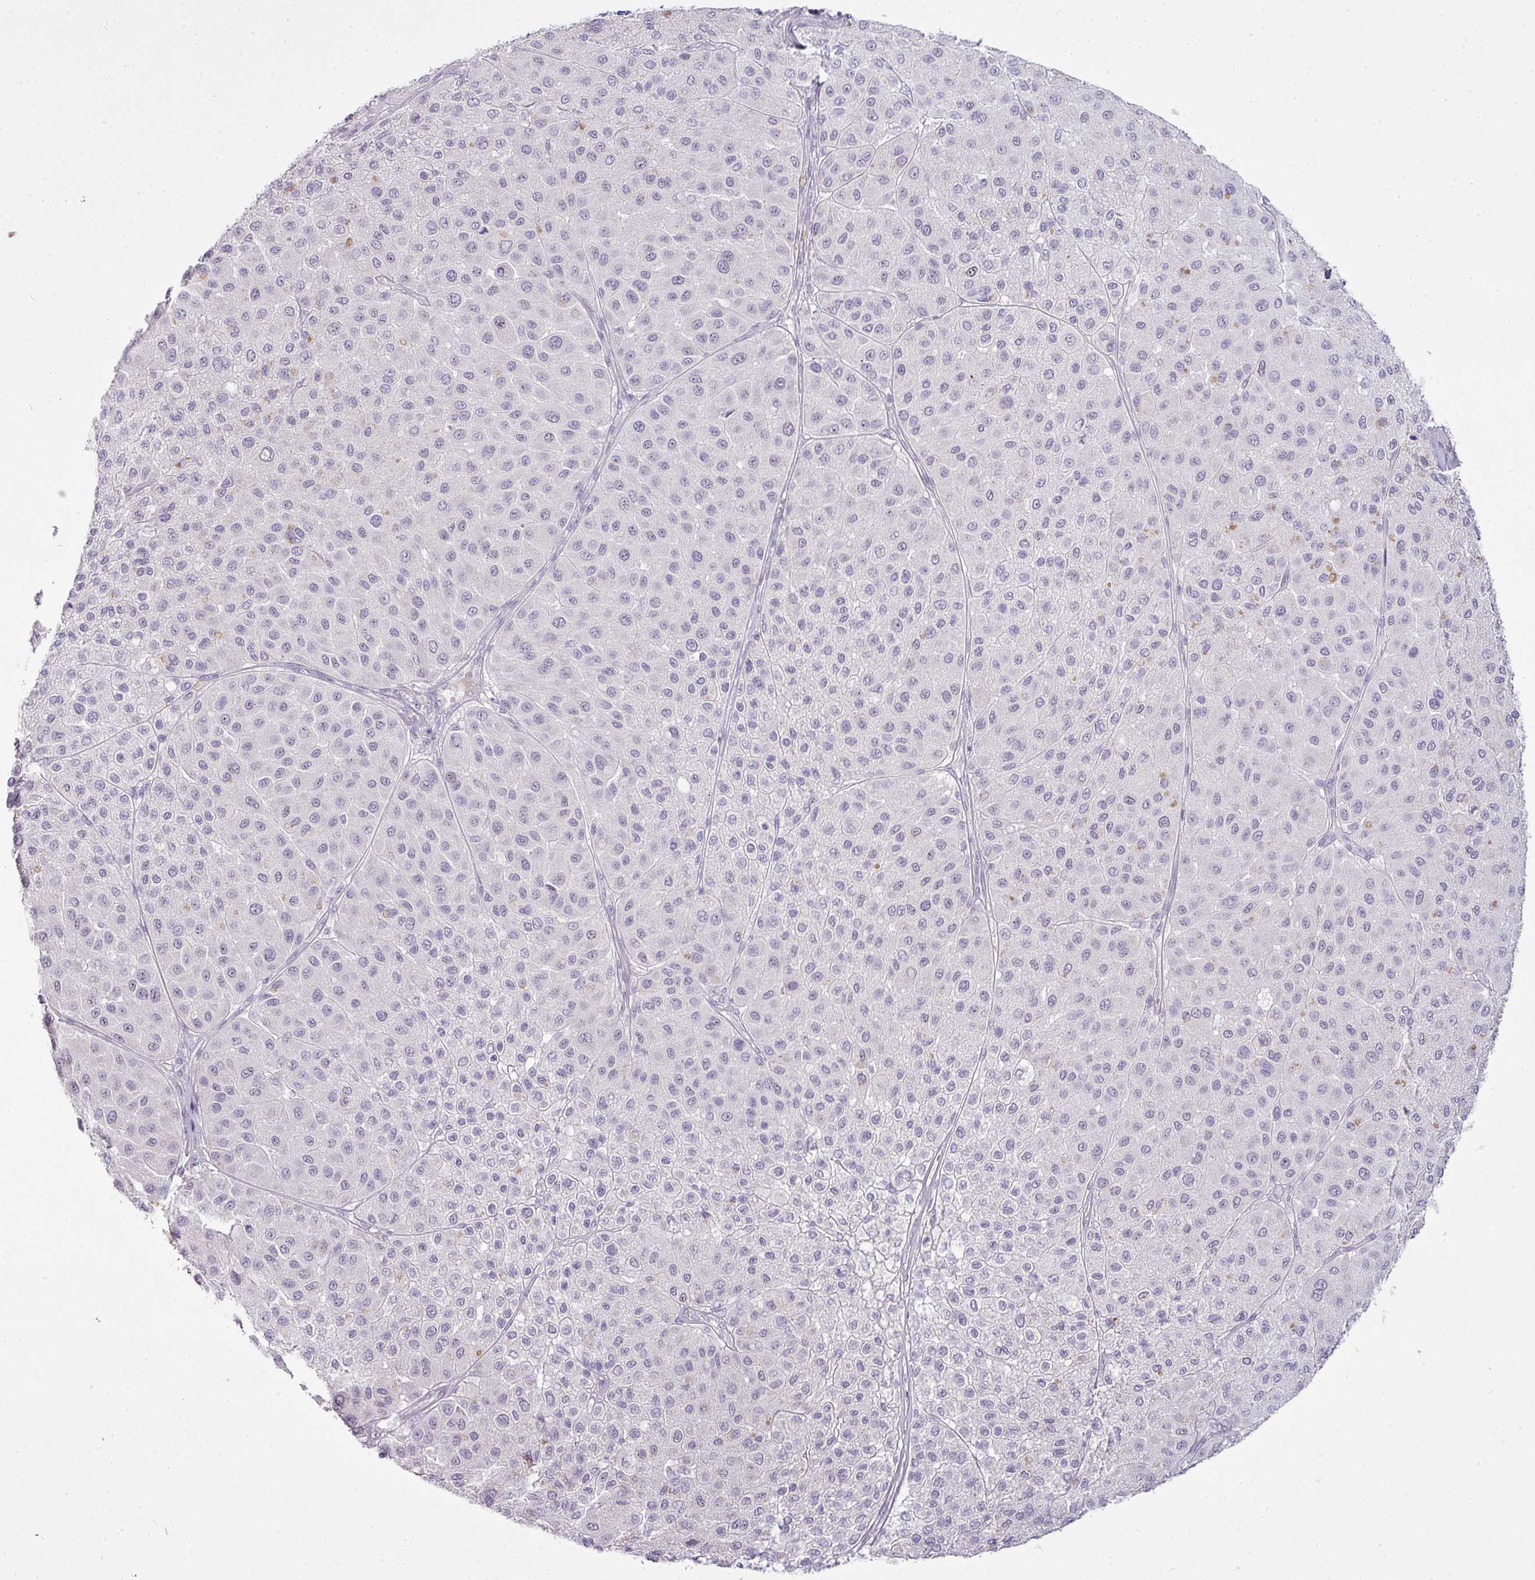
{"staining": {"intensity": "negative", "quantity": "none", "location": "none"}, "tissue": "melanoma", "cell_type": "Tumor cells", "image_type": "cancer", "snomed": [{"axis": "morphology", "description": "Malignant melanoma, Metastatic site"}, {"axis": "topography", "description": "Smooth muscle"}], "caption": "The histopathology image exhibits no significant staining in tumor cells of melanoma. Brightfield microscopy of immunohistochemistry stained with DAB (3,3'-diaminobenzidine) (brown) and hematoxylin (blue), captured at high magnification.", "gene": "ZNF688", "patient": {"sex": "male", "age": 41}}